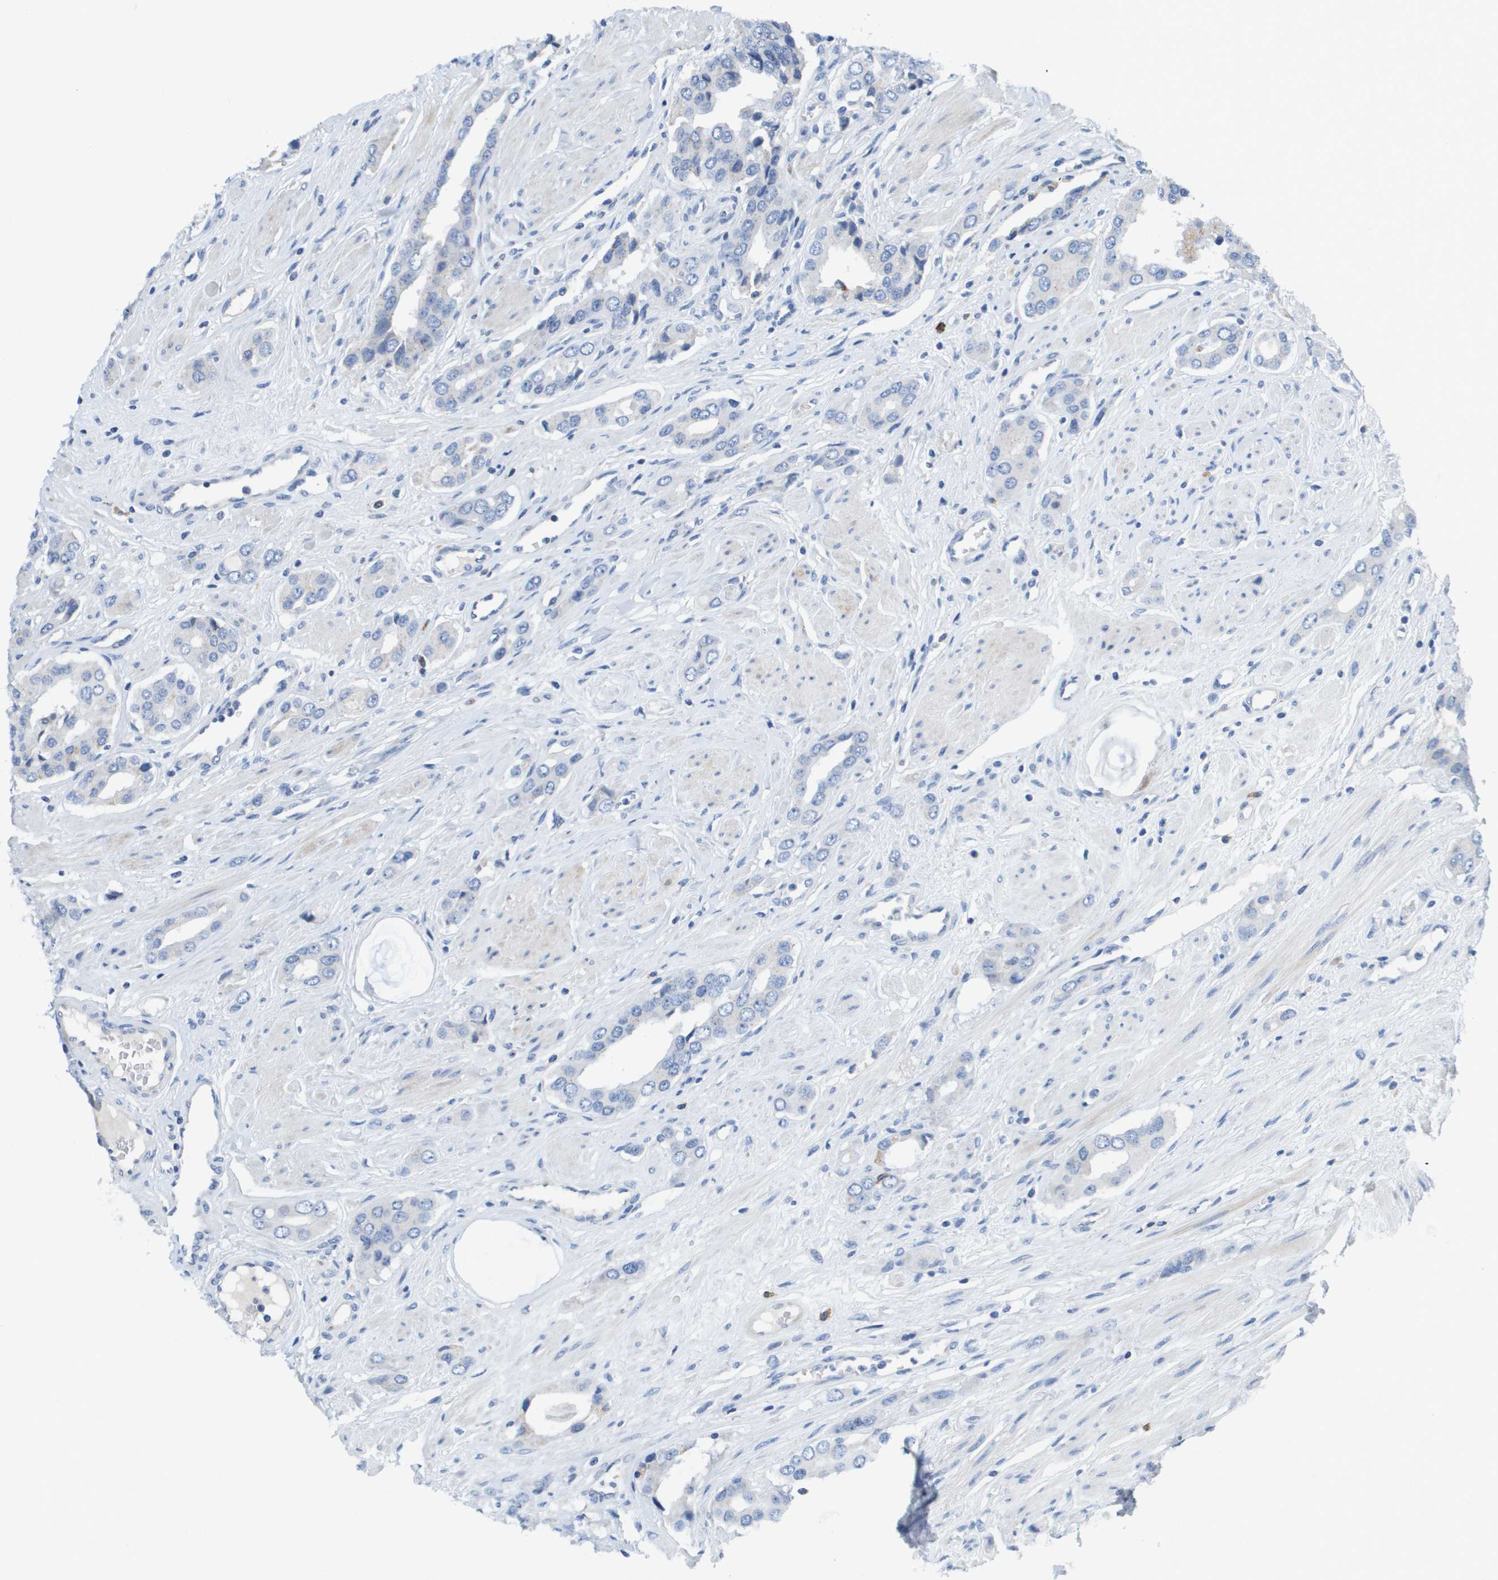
{"staining": {"intensity": "negative", "quantity": "none", "location": "none"}, "tissue": "prostate cancer", "cell_type": "Tumor cells", "image_type": "cancer", "snomed": [{"axis": "morphology", "description": "Adenocarcinoma, High grade"}, {"axis": "topography", "description": "Prostate"}], "caption": "A histopathology image of prostate adenocarcinoma (high-grade) stained for a protein demonstrates no brown staining in tumor cells.", "gene": "CASP10", "patient": {"sex": "male", "age": 52}}